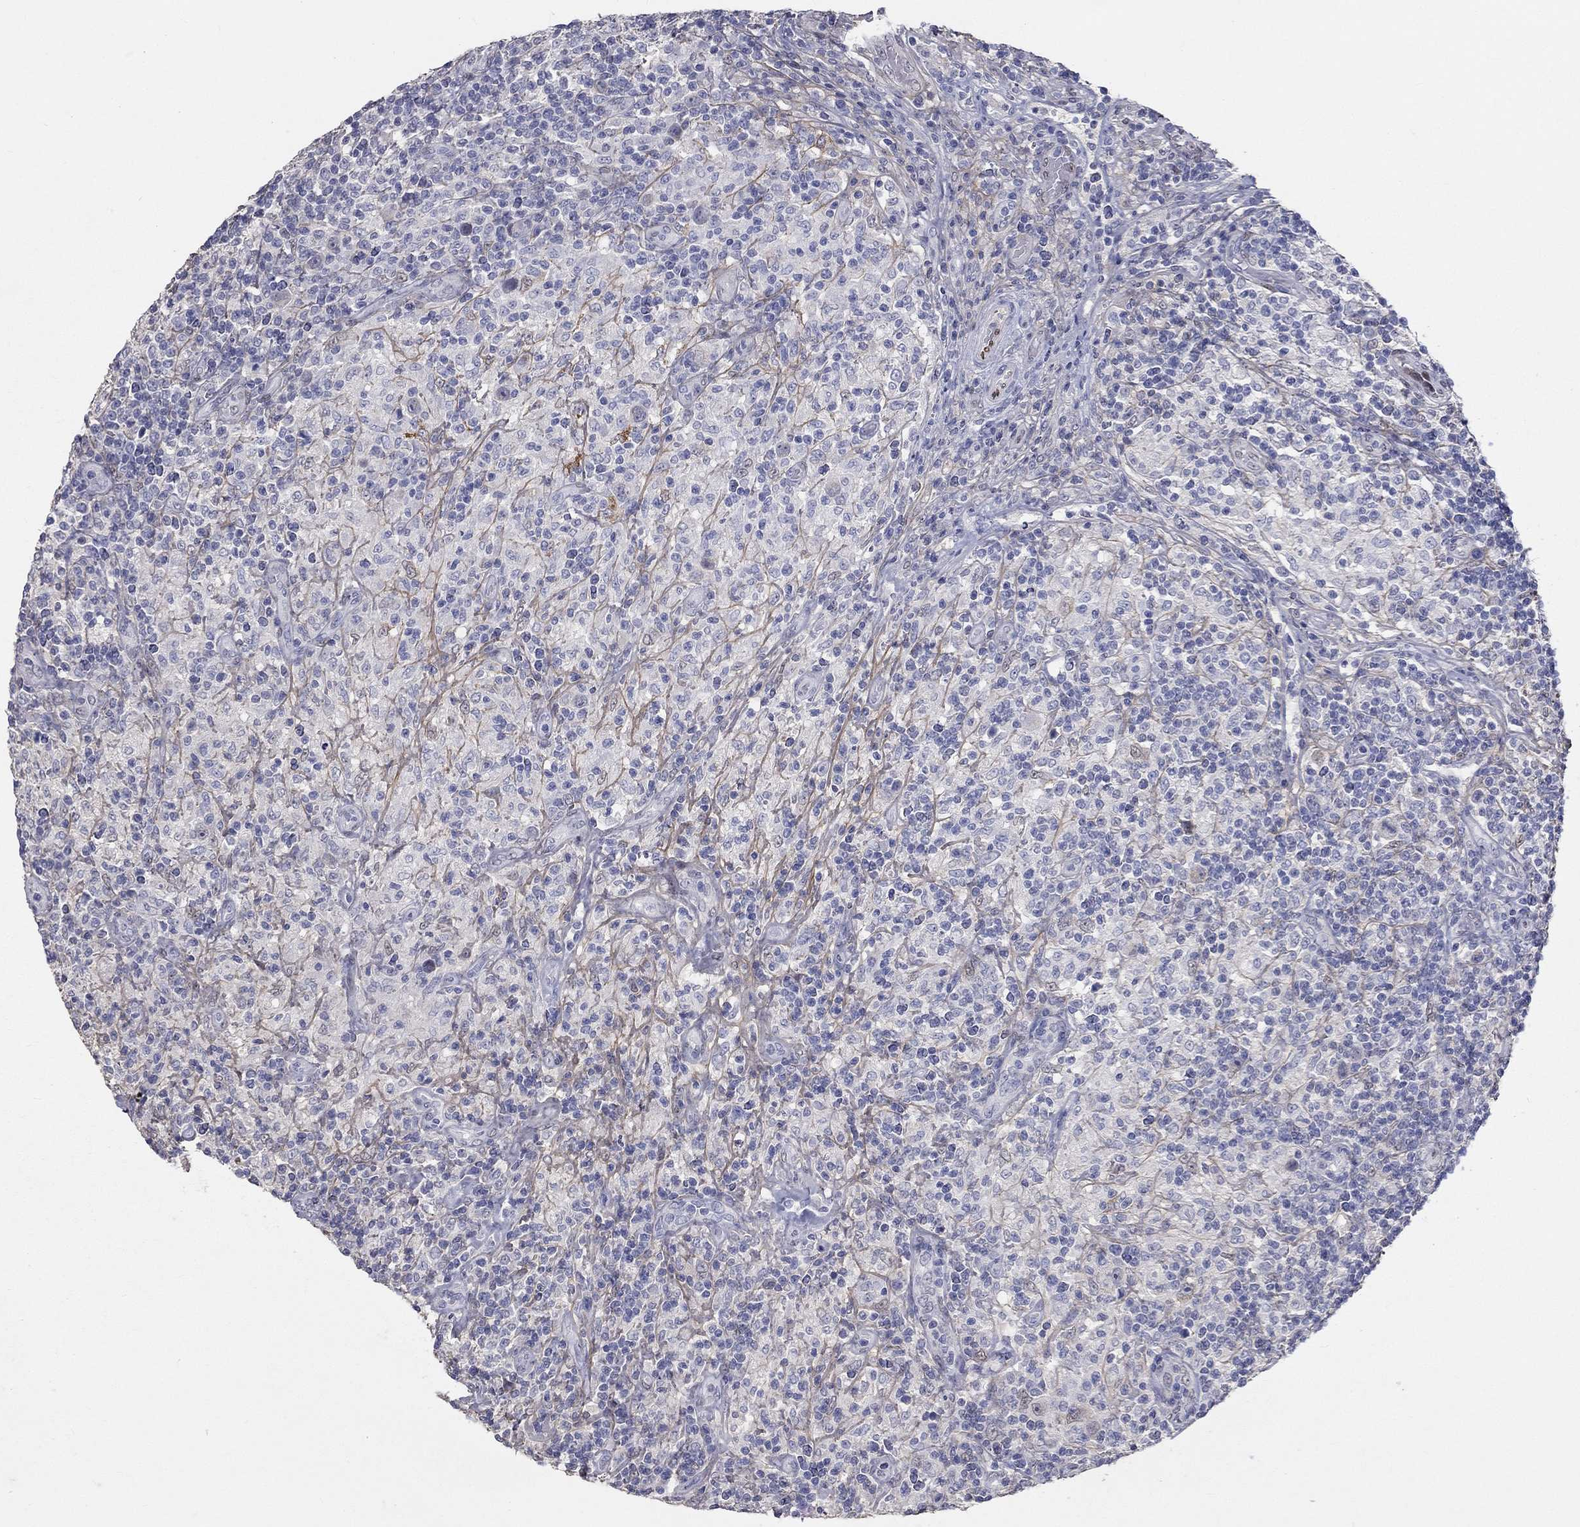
{"staining": {"intensity": "negative", "quantity": "none", "location": "none"}, "tissue": "lymphoma", "cell_type": "Tumor cells", "image_type": "cancer", "snomed": [{"axis": "morphology", "description": "Hodgkin's disease, NOS"}, {"axis": "topography", "description": "Lymph node"}], "caption": "The IHC micrograph has no significant positivity in tumor cells of Hodgkin's disease tissue.", "gene": "FGF2", "patient": {"sex": "male", "age": 70}}